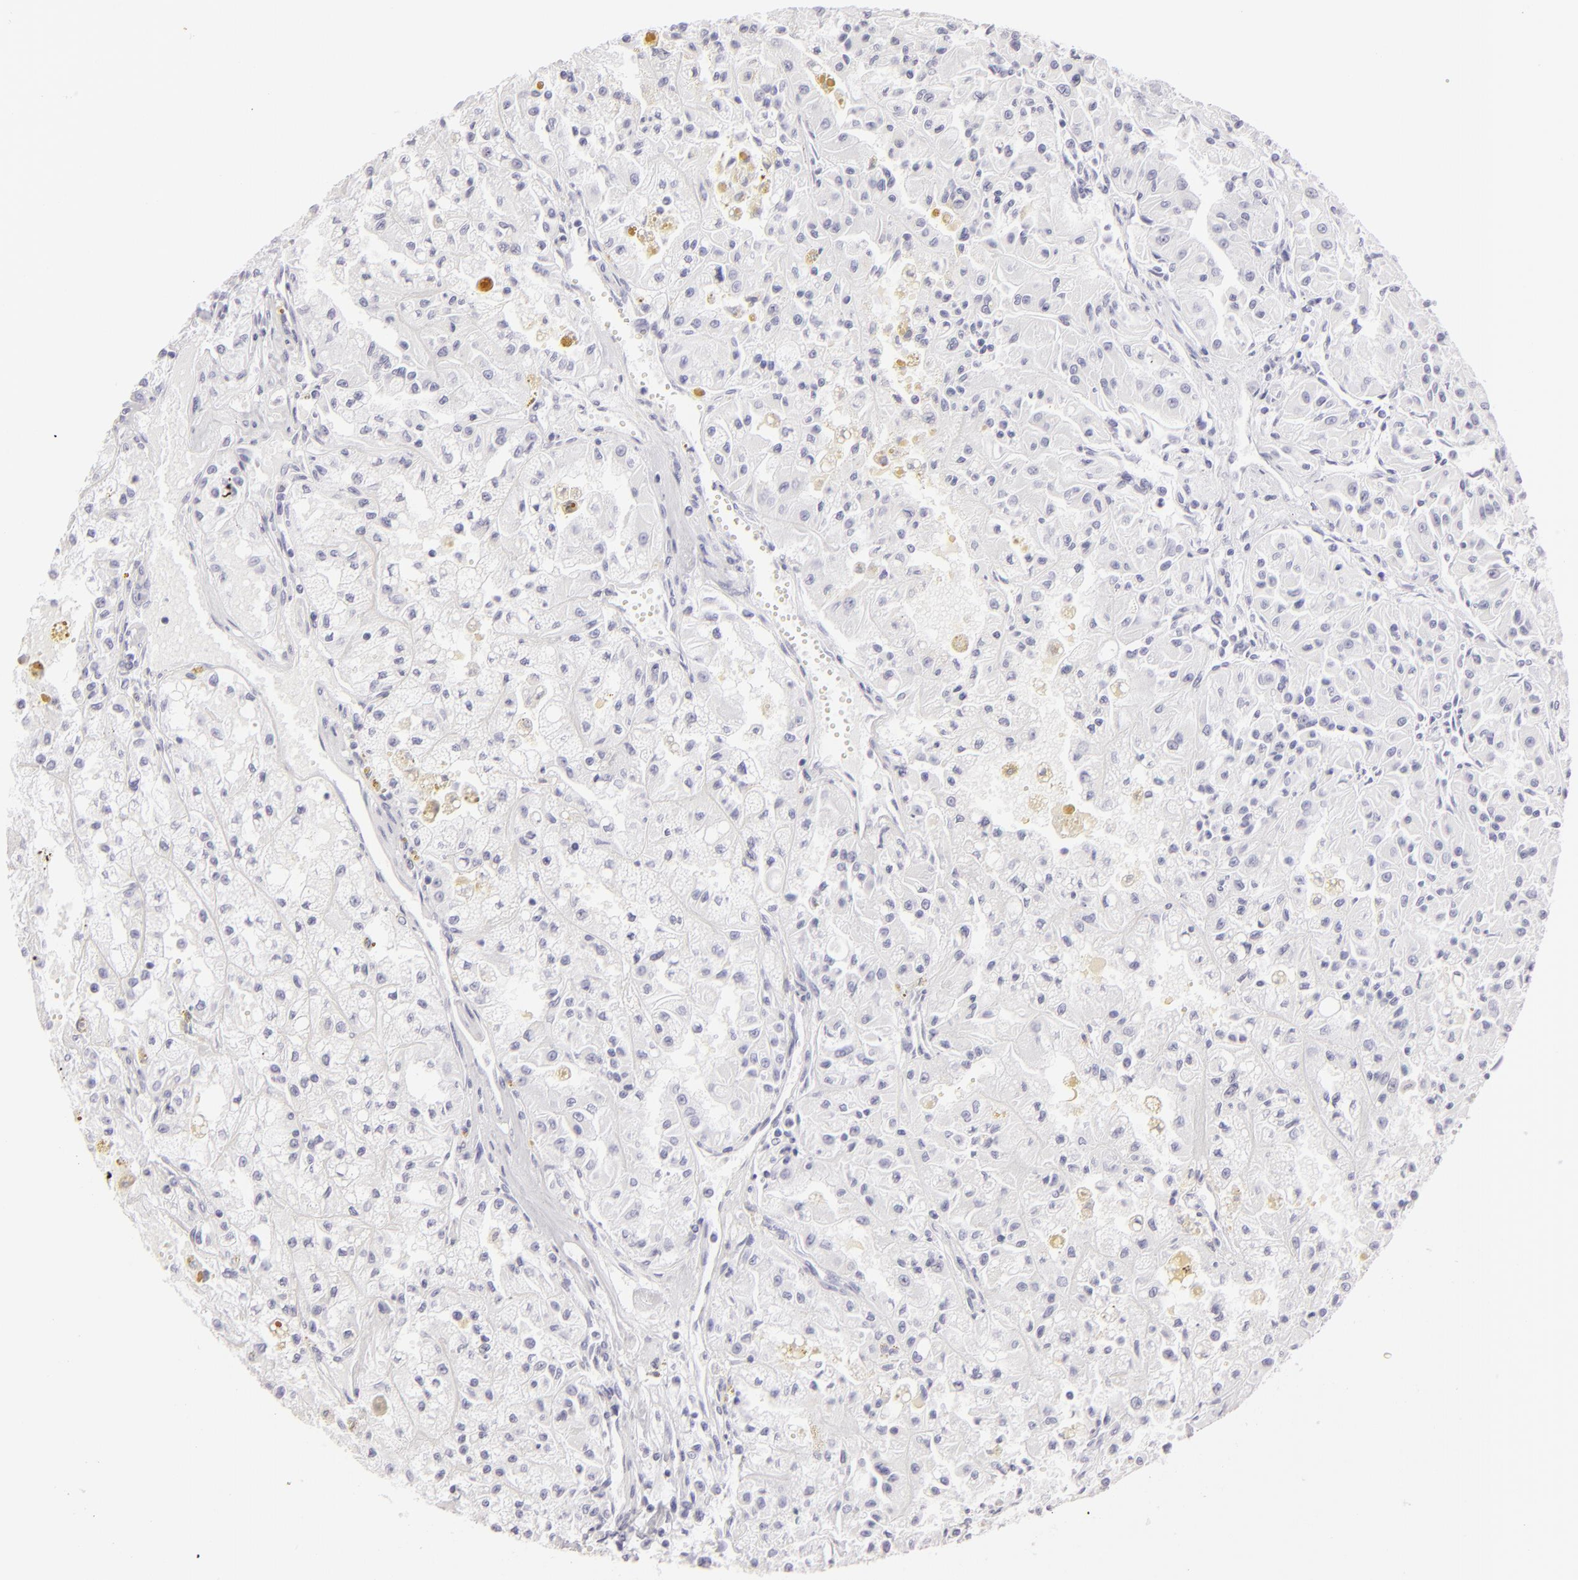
{"staining": {"intensity": "negative", "quantity": "none", "location": "none"}, "tissue": "renal cancer", "cell_type": "Tumor cells", "image_type": "cancer", "snomed": [{"axis": "morphology", "description": "Adenocarcinoma, NOS"}, {"axis": "topography", "description": "Kidney"}], "caption": "Tumor cells show no significant positivity in renal cancer.", "gene": "FLG", "patient": {"sex": "male", "age": 78}}